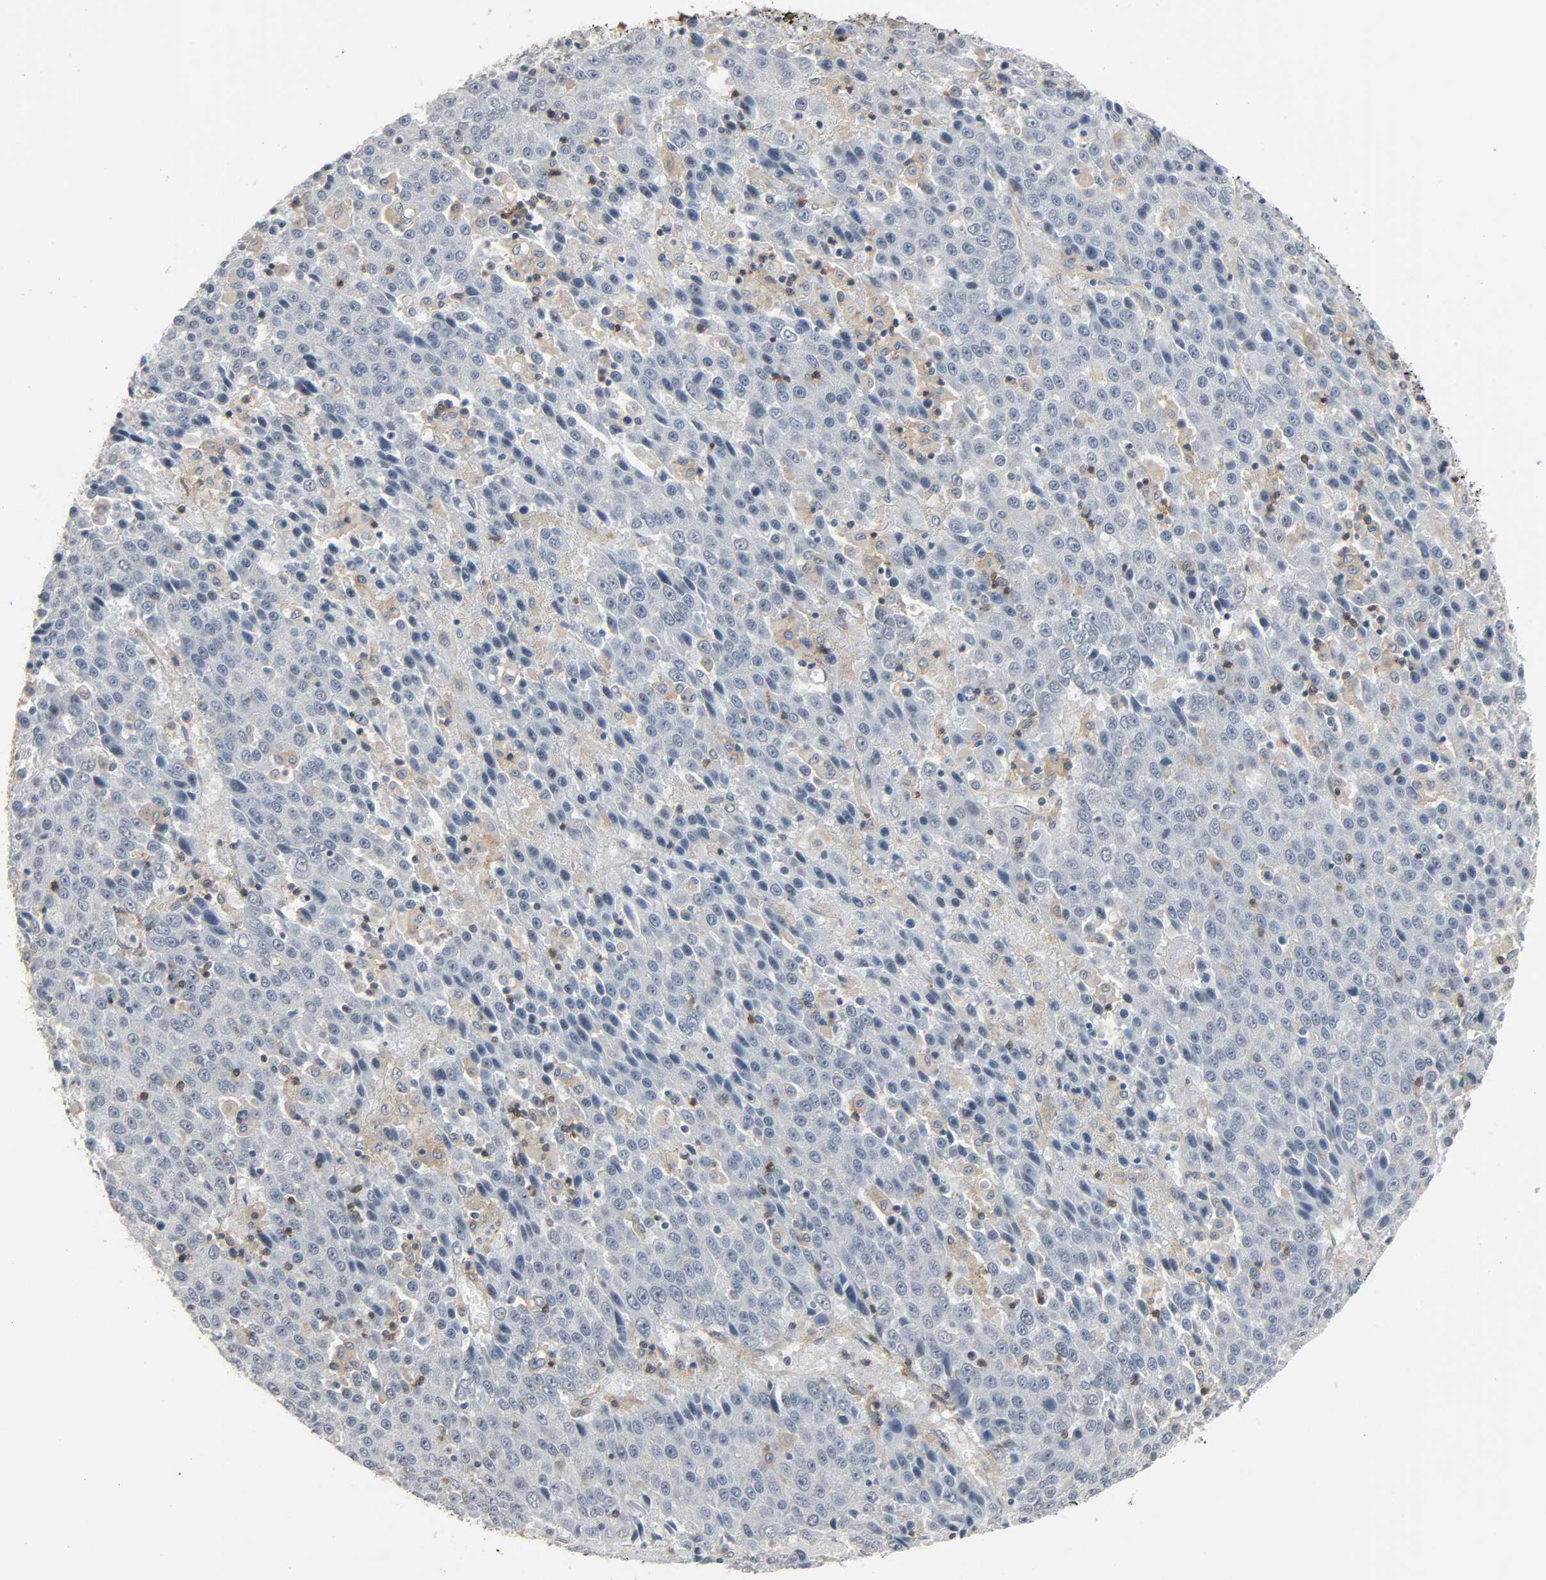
{"staining": {"intensity": "weak", "quantity": "<25%", "location": "cytoplasmic/membranous"}, "tissue": "liver cancer", "cell_type": "Tumor cells", "image_type": "cancer", "snomed": [{"axis": "morphology", "description": "Carcinoma, Hepatocellular, NOS"}, {"axis": "topography", "description": "Liver"}], "caption": "Immunohistochemistry (IHC) histopathology image of neoplastic tissue: liver hepatocellular carcinoma stained with DAB shows no significant protein positivity in tumor cells.", "gene": "CD4", "patient": {"sex": "female", "age": 53}}